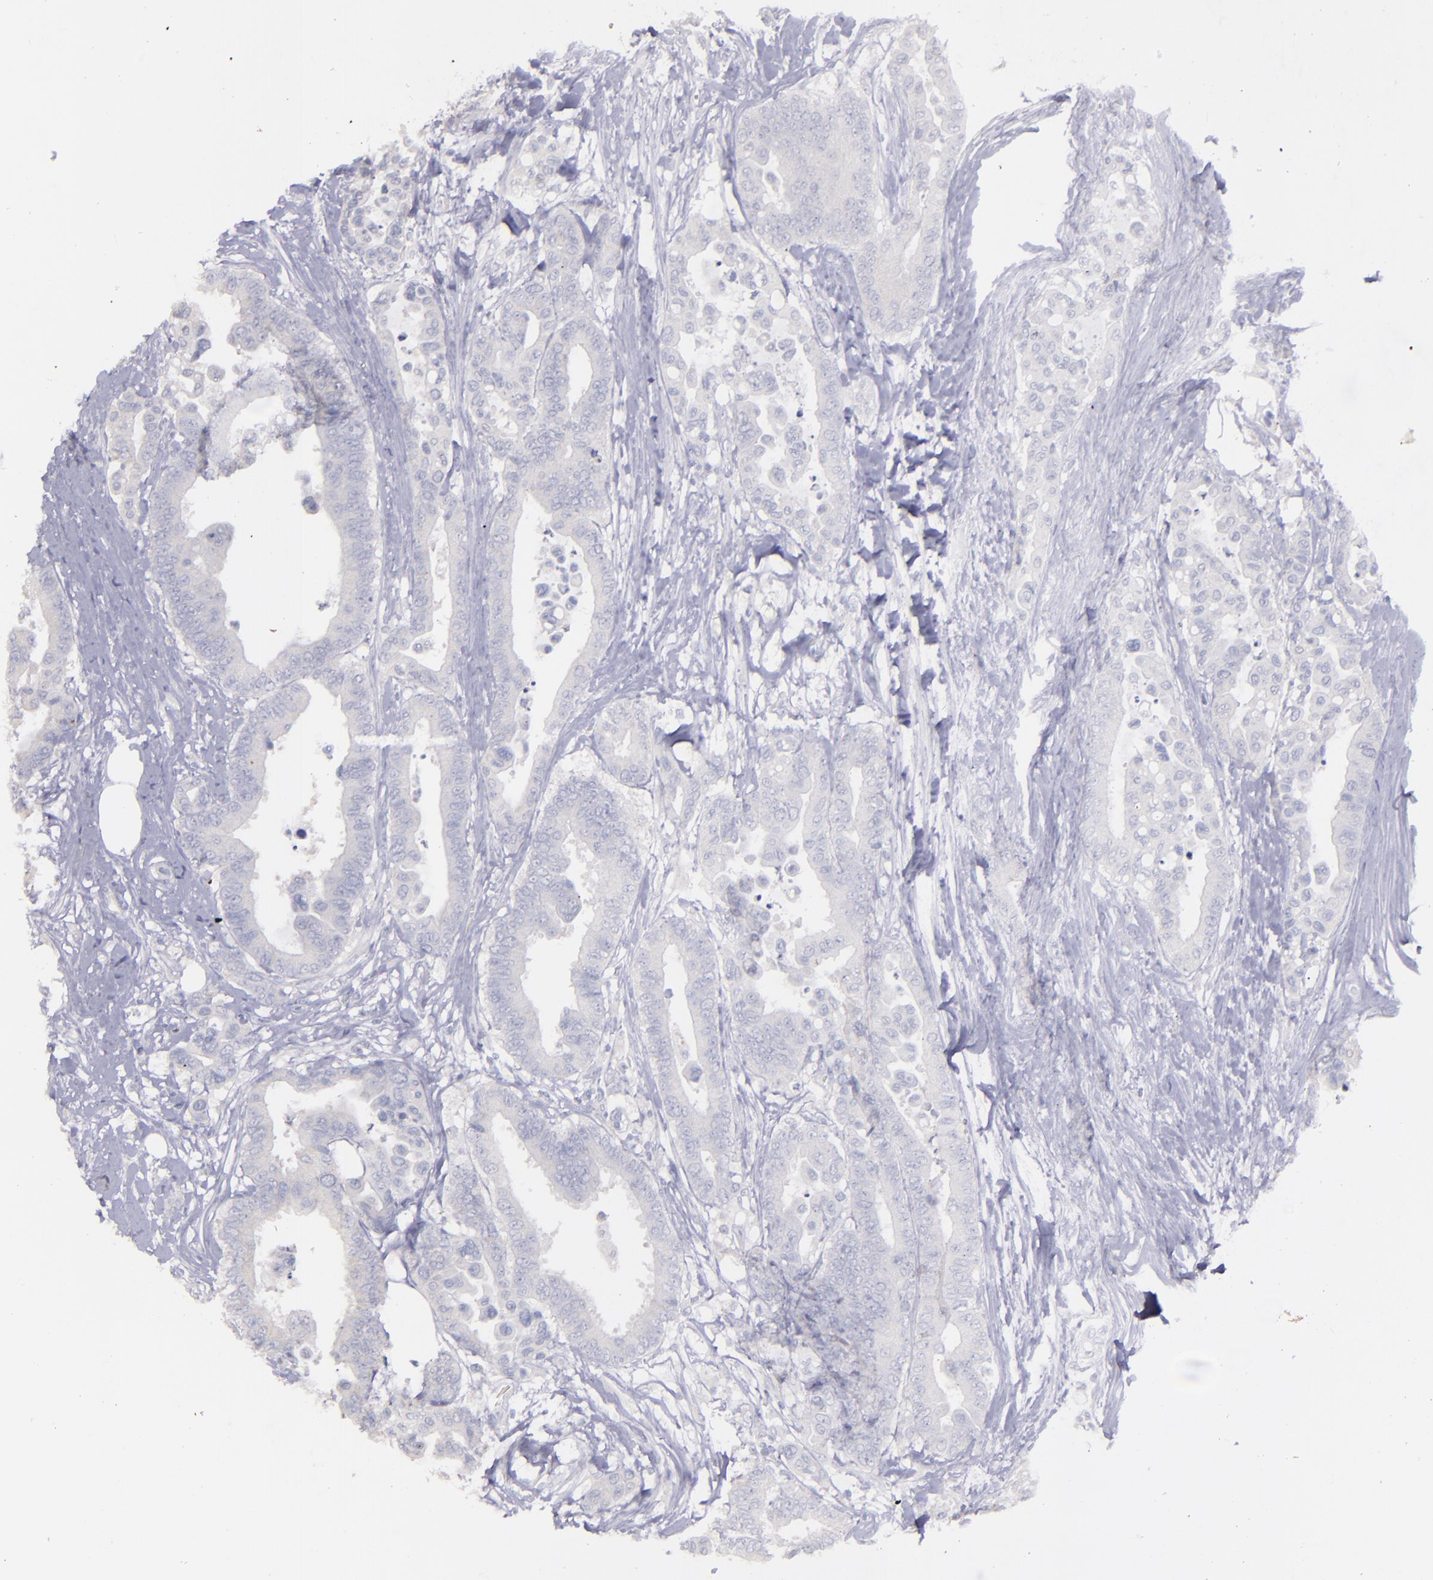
{"staining": {"intensity": "negative", "quantity": "none", "location": "none"}, "tissue": "colorectal cancer", "cell_type": "Tumor cells", "image_type": "cancer", "snomed": [{"axis": "morphology", "description": "Adenocarcinoma, NOS"}, {"axis": "topography", "description": "Colon"}], "caption": "High magnification brightfield microscopy of adenocarcinoma (colorectal) stained with DAB (brown) and counterstained with hematoxylin (blue): tumor cells show no significant positivity.", "gene": "SNAP25", "patient": {"sex": "male", "age": 82}}